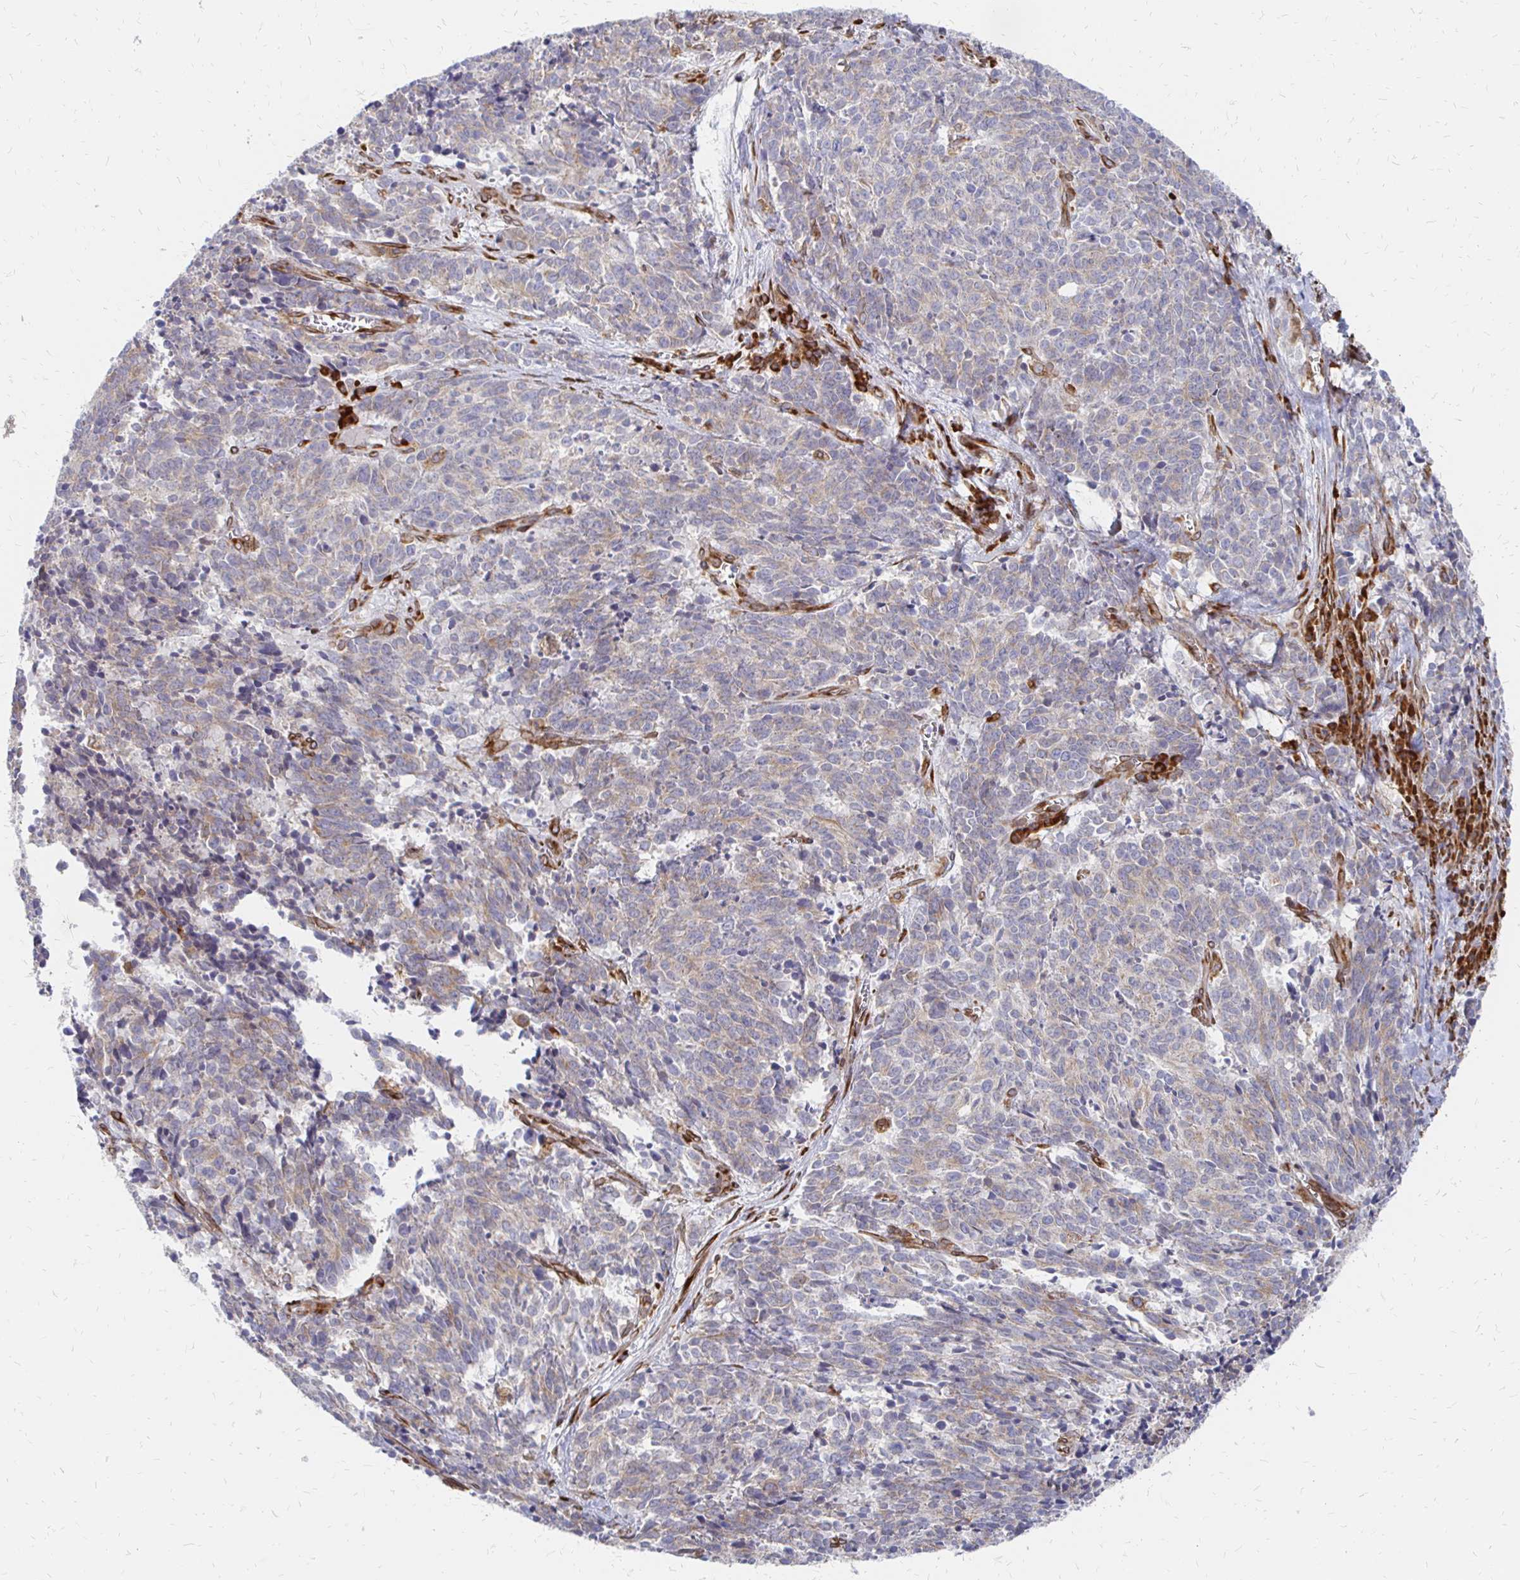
{"staining": {"intensity": "weak", "quantity": "<25%", "location": "cytoplasmic/membranous"}, "tissue": "cervical cancer", "cell_type": "Tumor cells", "image_type": "cancer", "snomed": [{"axis": "morphology", "description": "Squamous cell carcinoma, NOS"}, {"axis": "topography", "description": "Cervix"}], "caption": "Human squamous cell carcinoma (cervical) stained for a protein using IHC shows no staining in tumor cells.", "gene": "PELI3", "patient": {"sex": "female", "age": 29}}